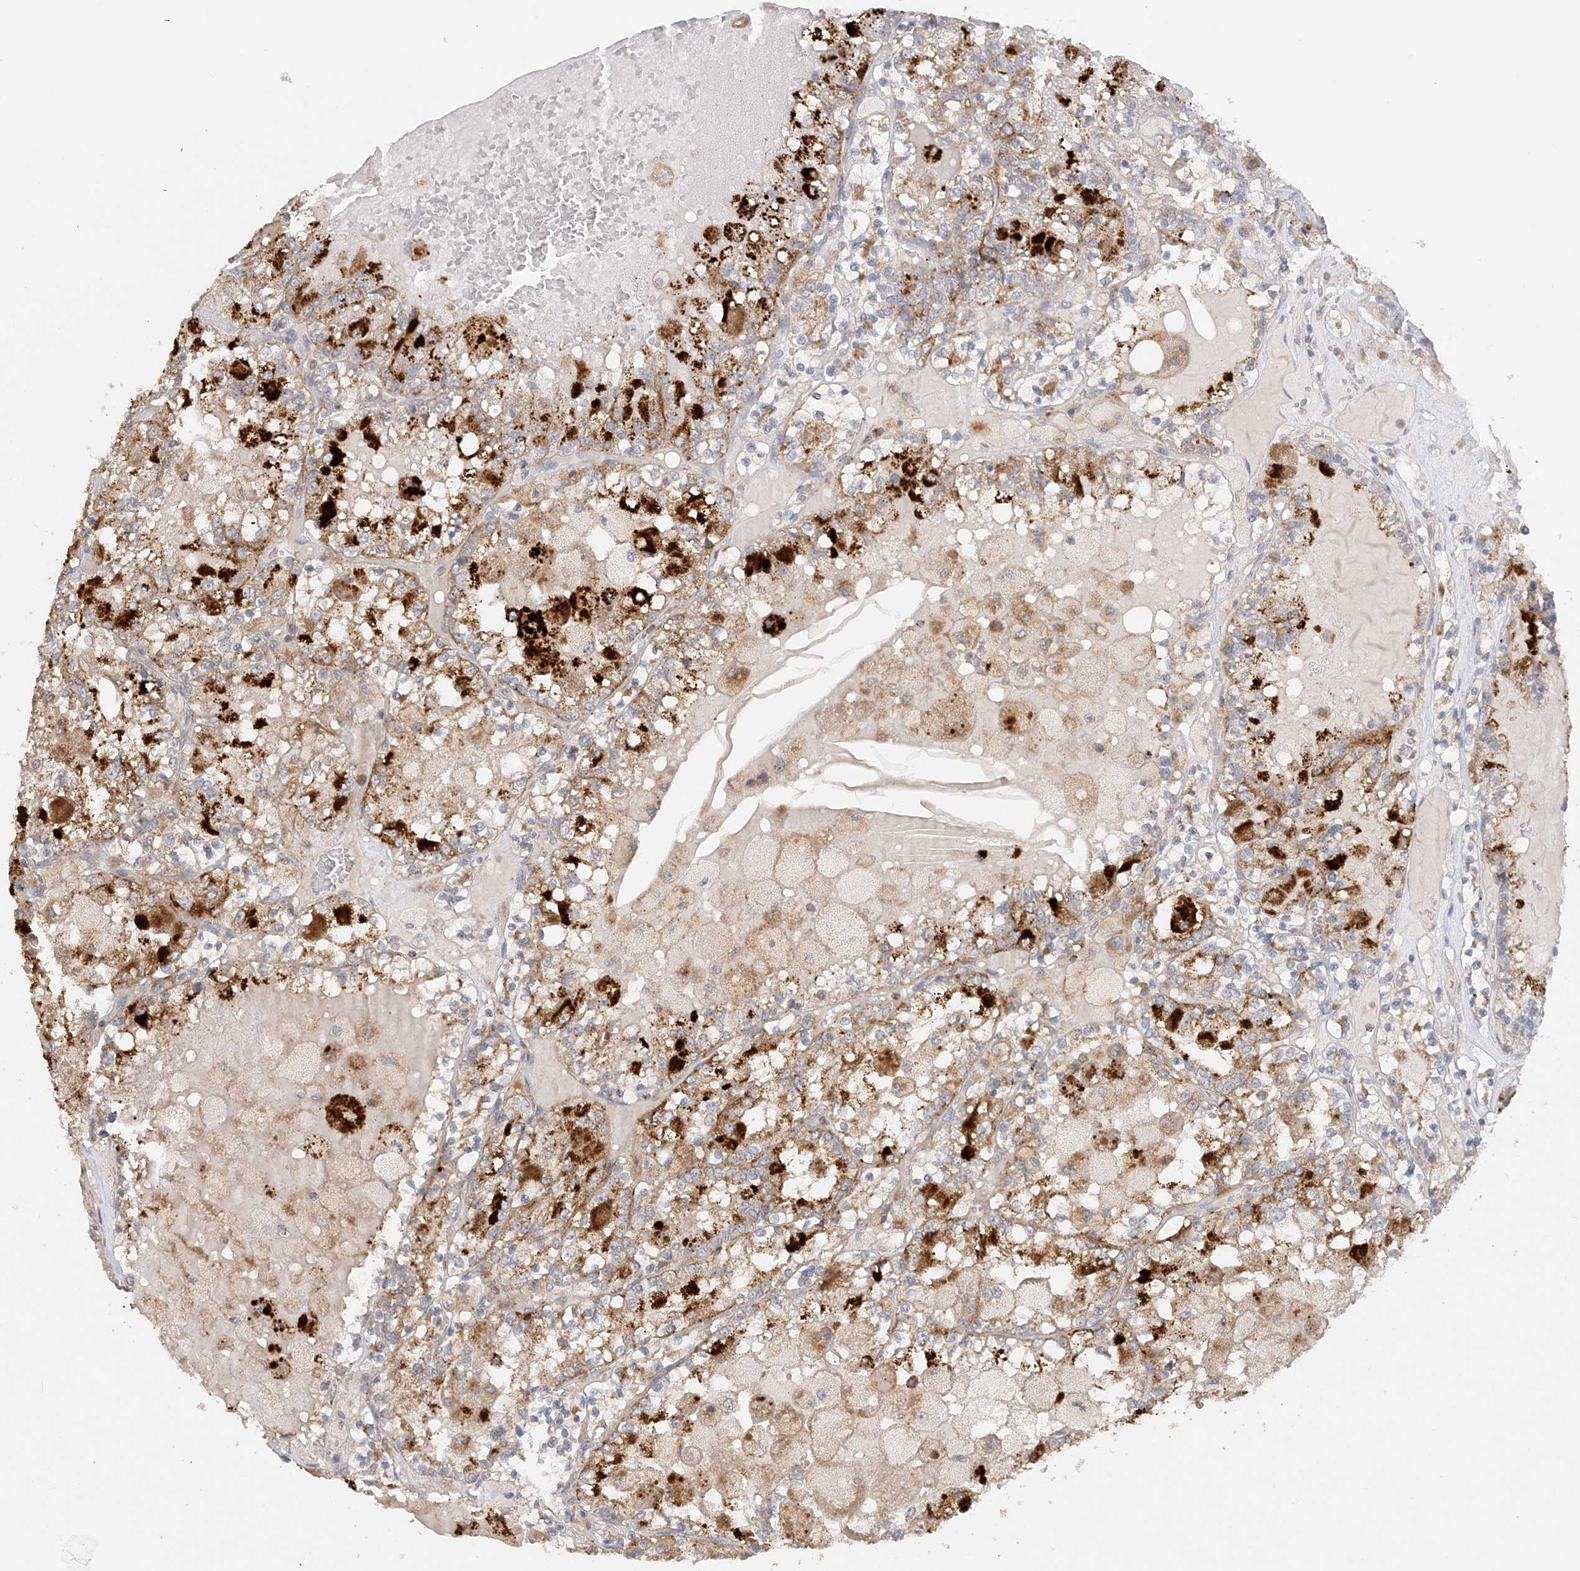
{"staining": {"intensity": "moderate", "quantity": ">75%", "location": "cytoplasmic/membranous"}, "tissue": "renal cancer", "cell_type": "Tumor cells", "image_type": "cancer", "snomed": [{"axis": "morphology", "description": "Adenocarcinoma, NOS"}, {"axis": "topography", "description": "Kidney"}], "caption": "Immunohistochemistry (IHC) of human renal cancer reveals medium levels of moderate cytoplasmic/membranous expression in approximately >75% of tumor cells. Using DAB (brown) and hematoxylin (blue) stains, captured at high magnification using brightfield microscopy.", "gene": "SPPL2A", "patient": {"sex": "female", "age": 56}}